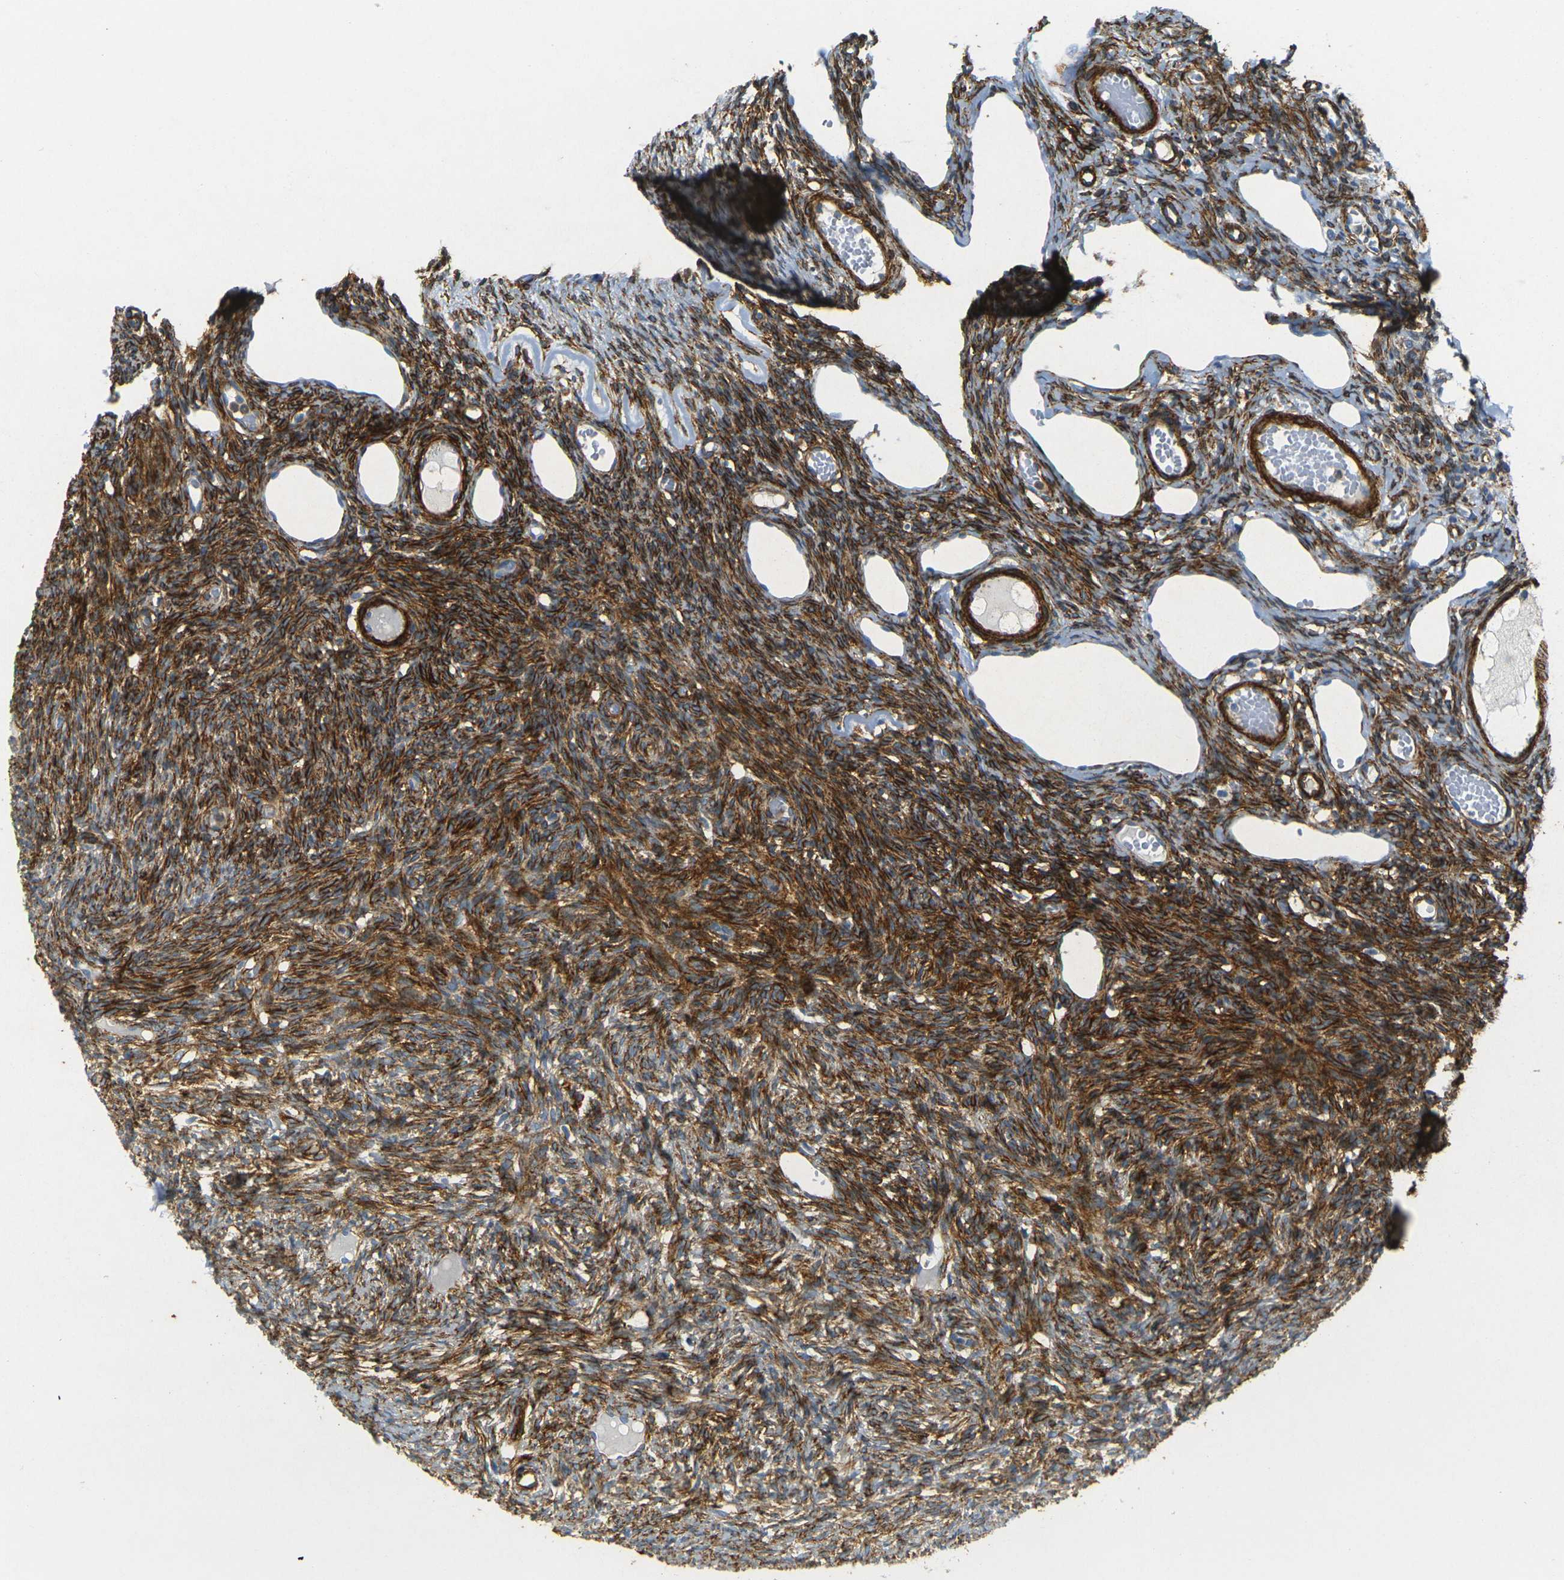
{"staining": {"intensity": "moderate", "quantity": ">75%", "location": "cytoplasmic/membranous"}, "tissue": "ovary", "cell_type": "Ovarian stroma cells", "image_type": "normal", "snomed": [{"axis": "morphology", "description": "Normal tissue, NOS"}, {"axis": "topography", "description": "Ovary"}], "caption": "Immunohistochemical staining of normal human ovary reveals medium levels of moderate cytoplasmic/membranous positivity in approximately >75% of ovarian stroma cells. (DAB (3,3'-diaminobenzidine) IHC, brown staining for protein, blue staining for nuclei).", "gene": "EPHA7", "patient": {"sex": "female", "age": 33}}